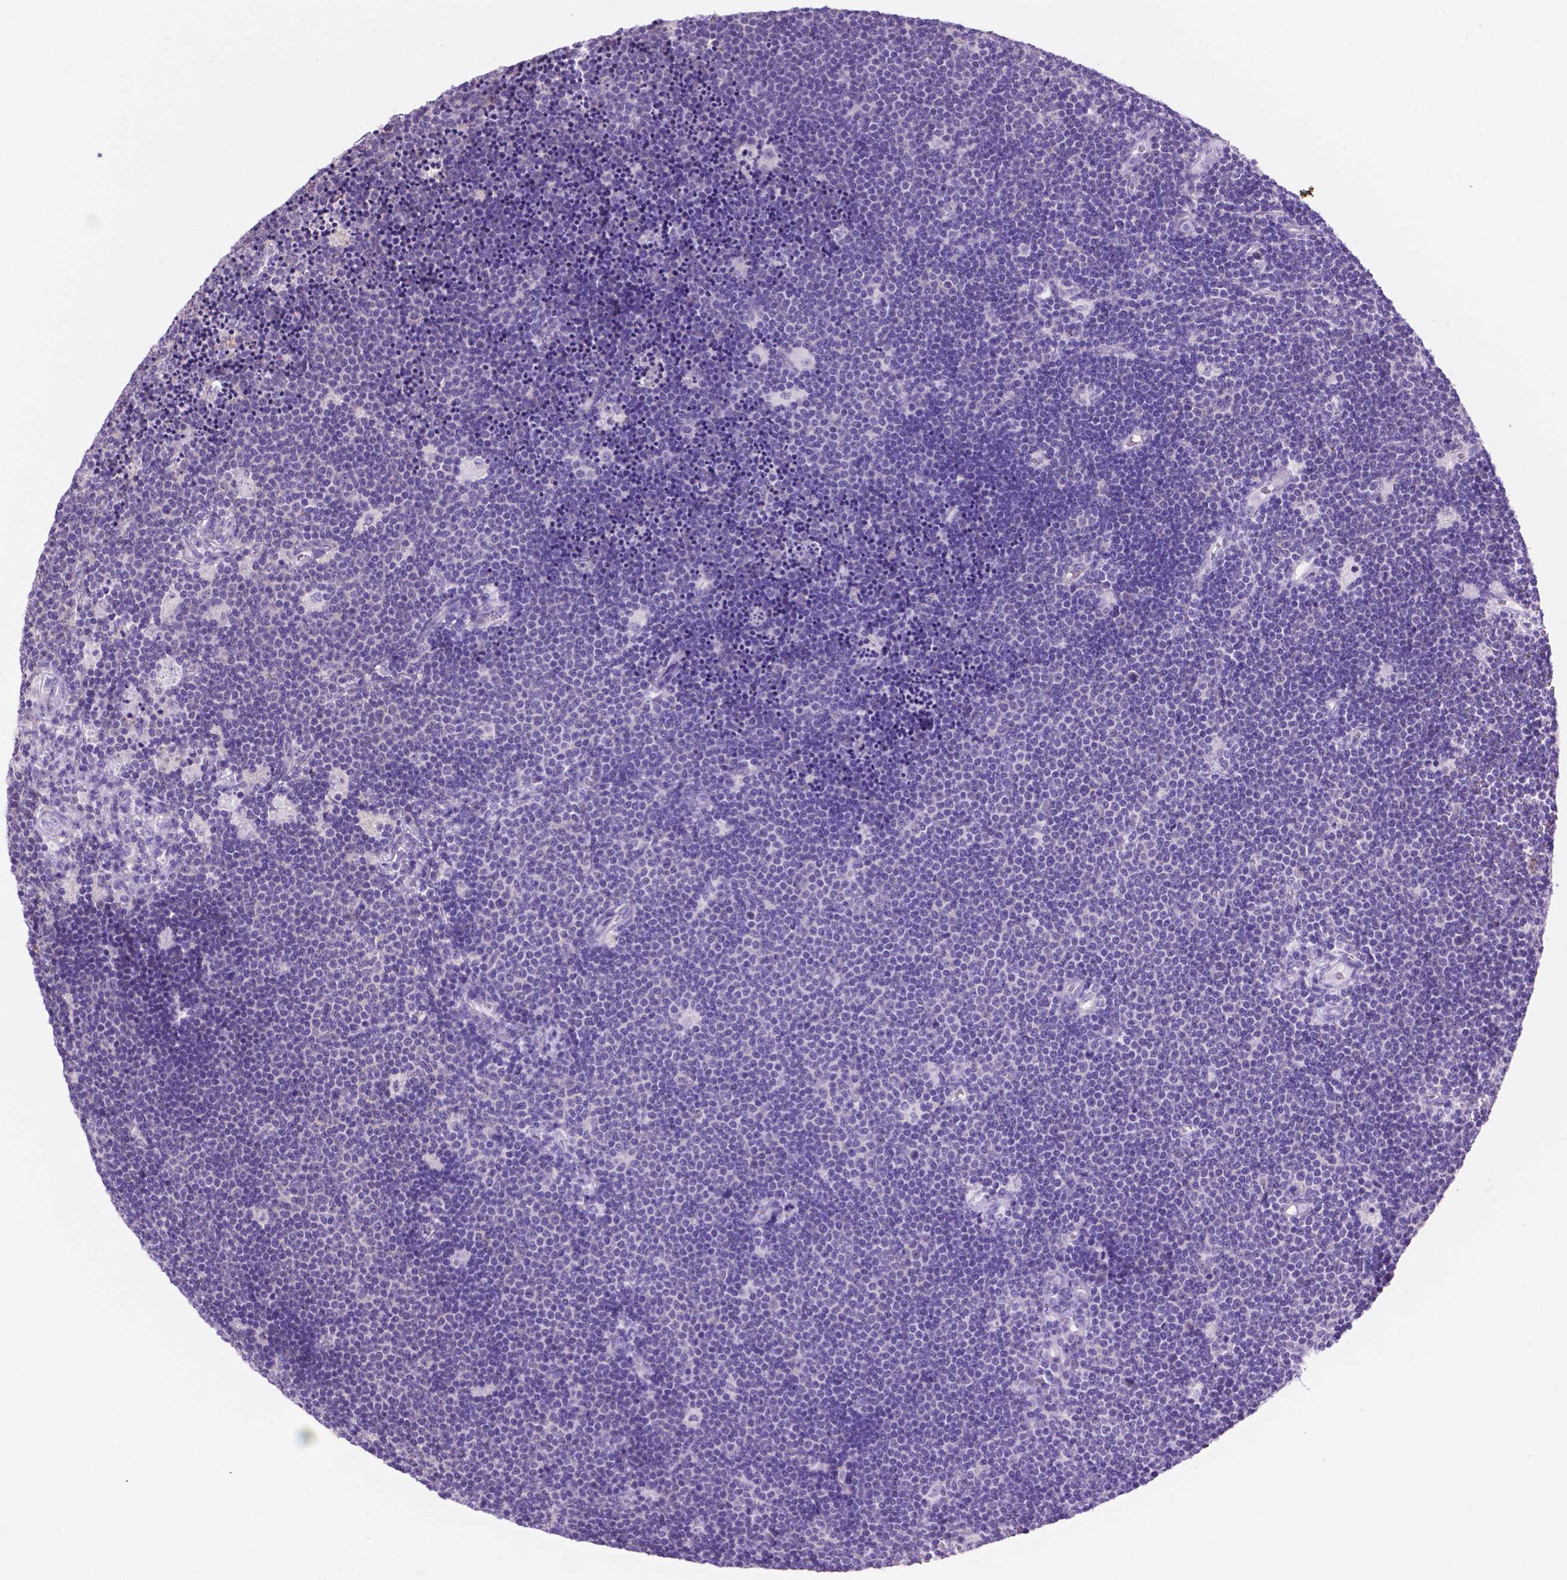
{"staining": {"intensity": "negative", "quantity": "none", "location": "none"}, "tissue": "lymphoma", "cell_type": "Tumor cells", "image_type": "cancer", "snomed": [{"axis": "morphology", "description": "Malignant lymphoma, non-Hodgkin's type, Low grade"}, {"axis": "topography", "description": "Brain"}], "caption": "A photomicrograph of malignant lymphoma, non-Hodgkin's type (low-grade) stained for a protein displays no brown staining in tumor cells. (DAB immunohistochemistry visualized using brightfield microscopy, high magnification).", "gene": "SPDYA", "patient": {"sex": "female", "age": 66}}